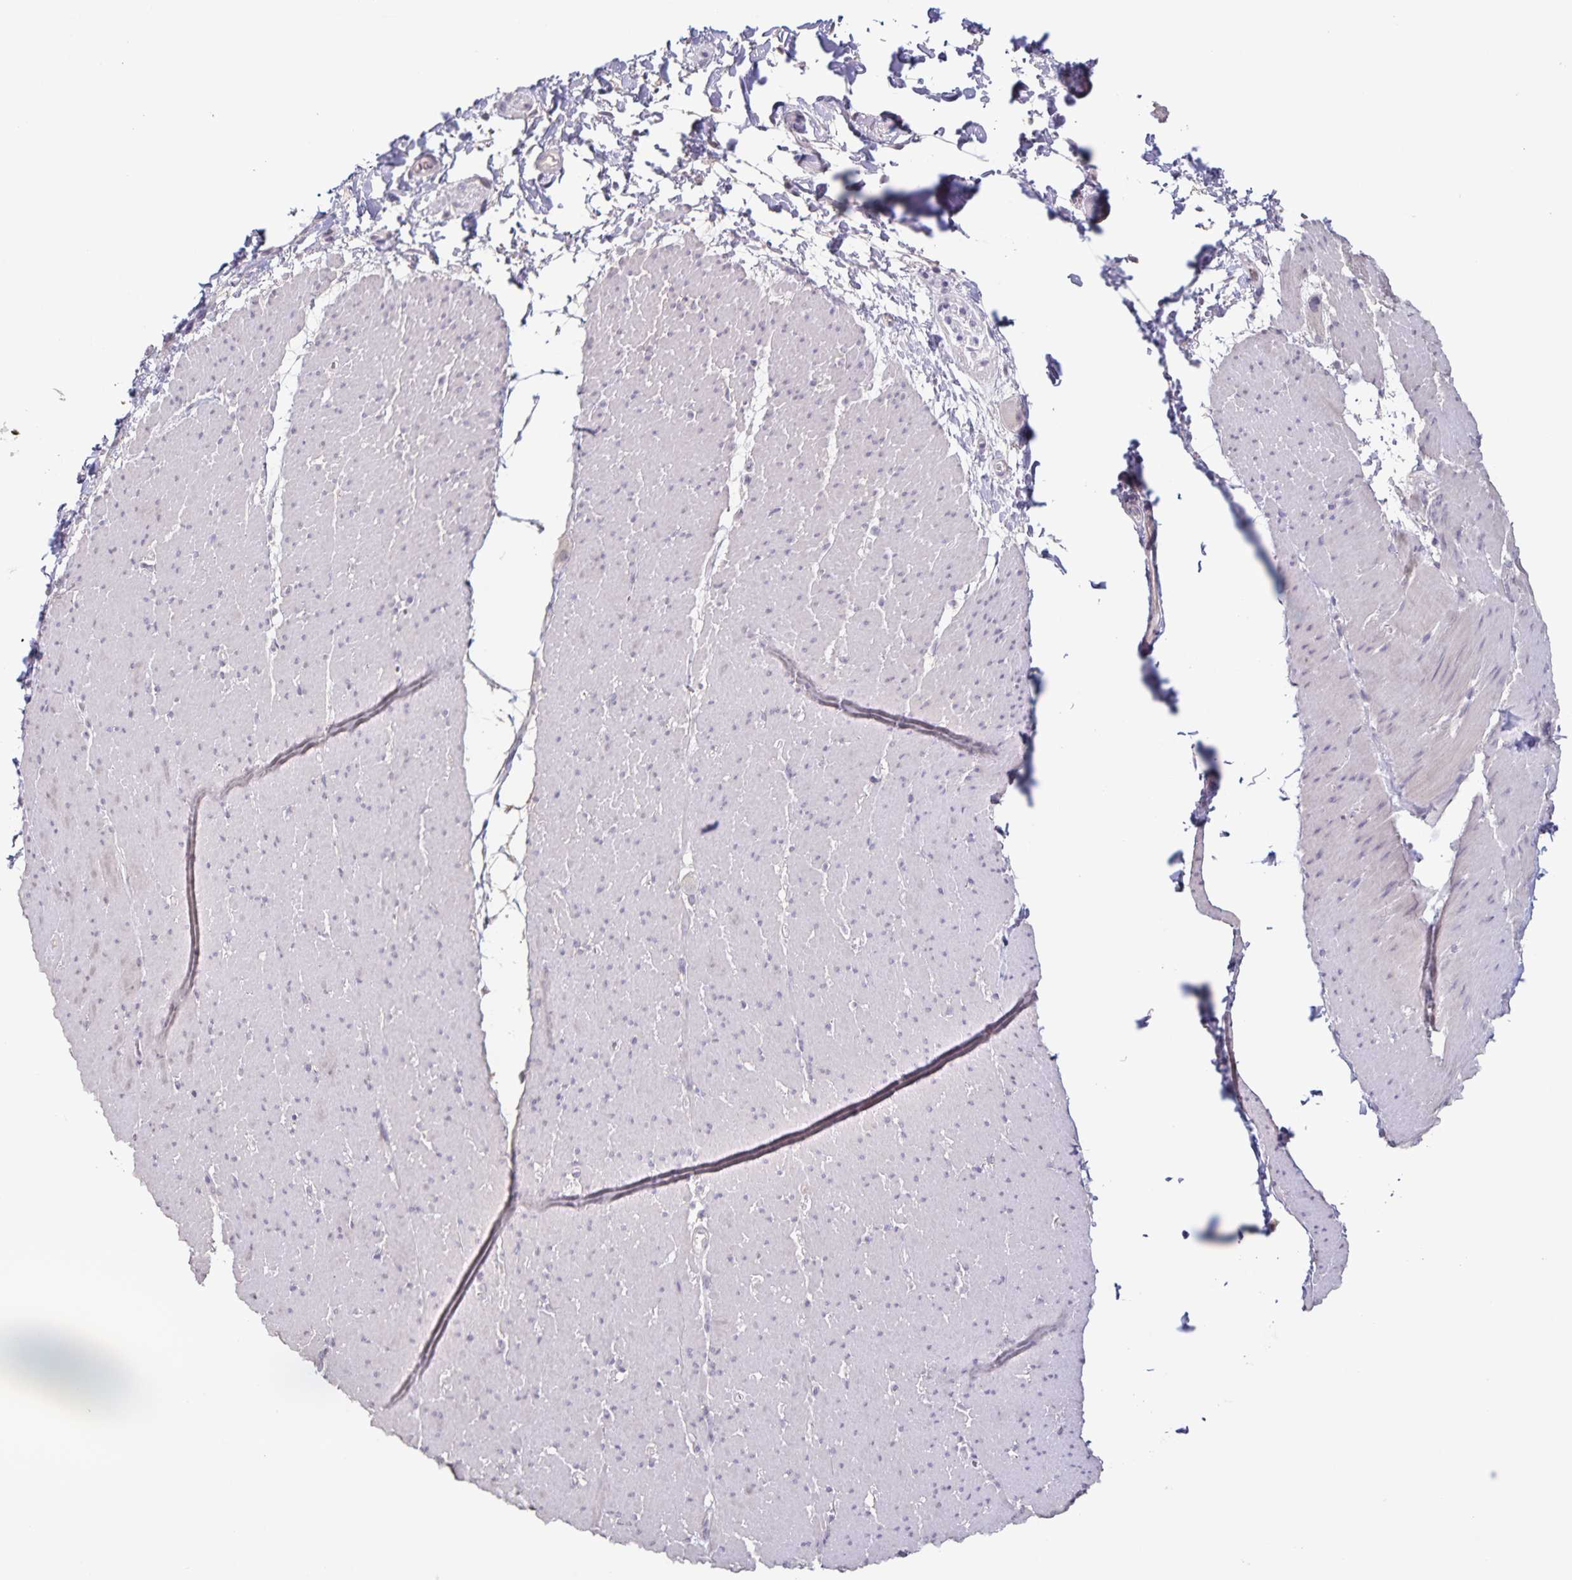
{"staining": {"intensity": "negative", "quantity": "none", "location": "none"}, "tissue": "smooth muscle", "cell_type": "Smooth muscle cells", "image_type": "normal", "snomed": [{"axis": "morphology", "description": "Normal tissue, NOS"}, {"axis": "topography", "description": "Smooth muscle"}, {"axis": "topography", "description": "Rectum"}], "caption": "An image of smooth muscle stained for a protein shows no brown staining in smooth muscle cells. The staining was performed using DAB to visualize the protein expression in brown, while the nuclei were stained in blue with hematoxylin (Magnification: 20x).", "gene": "INSL5", "patient": {"sex": "male", "age": 53}}